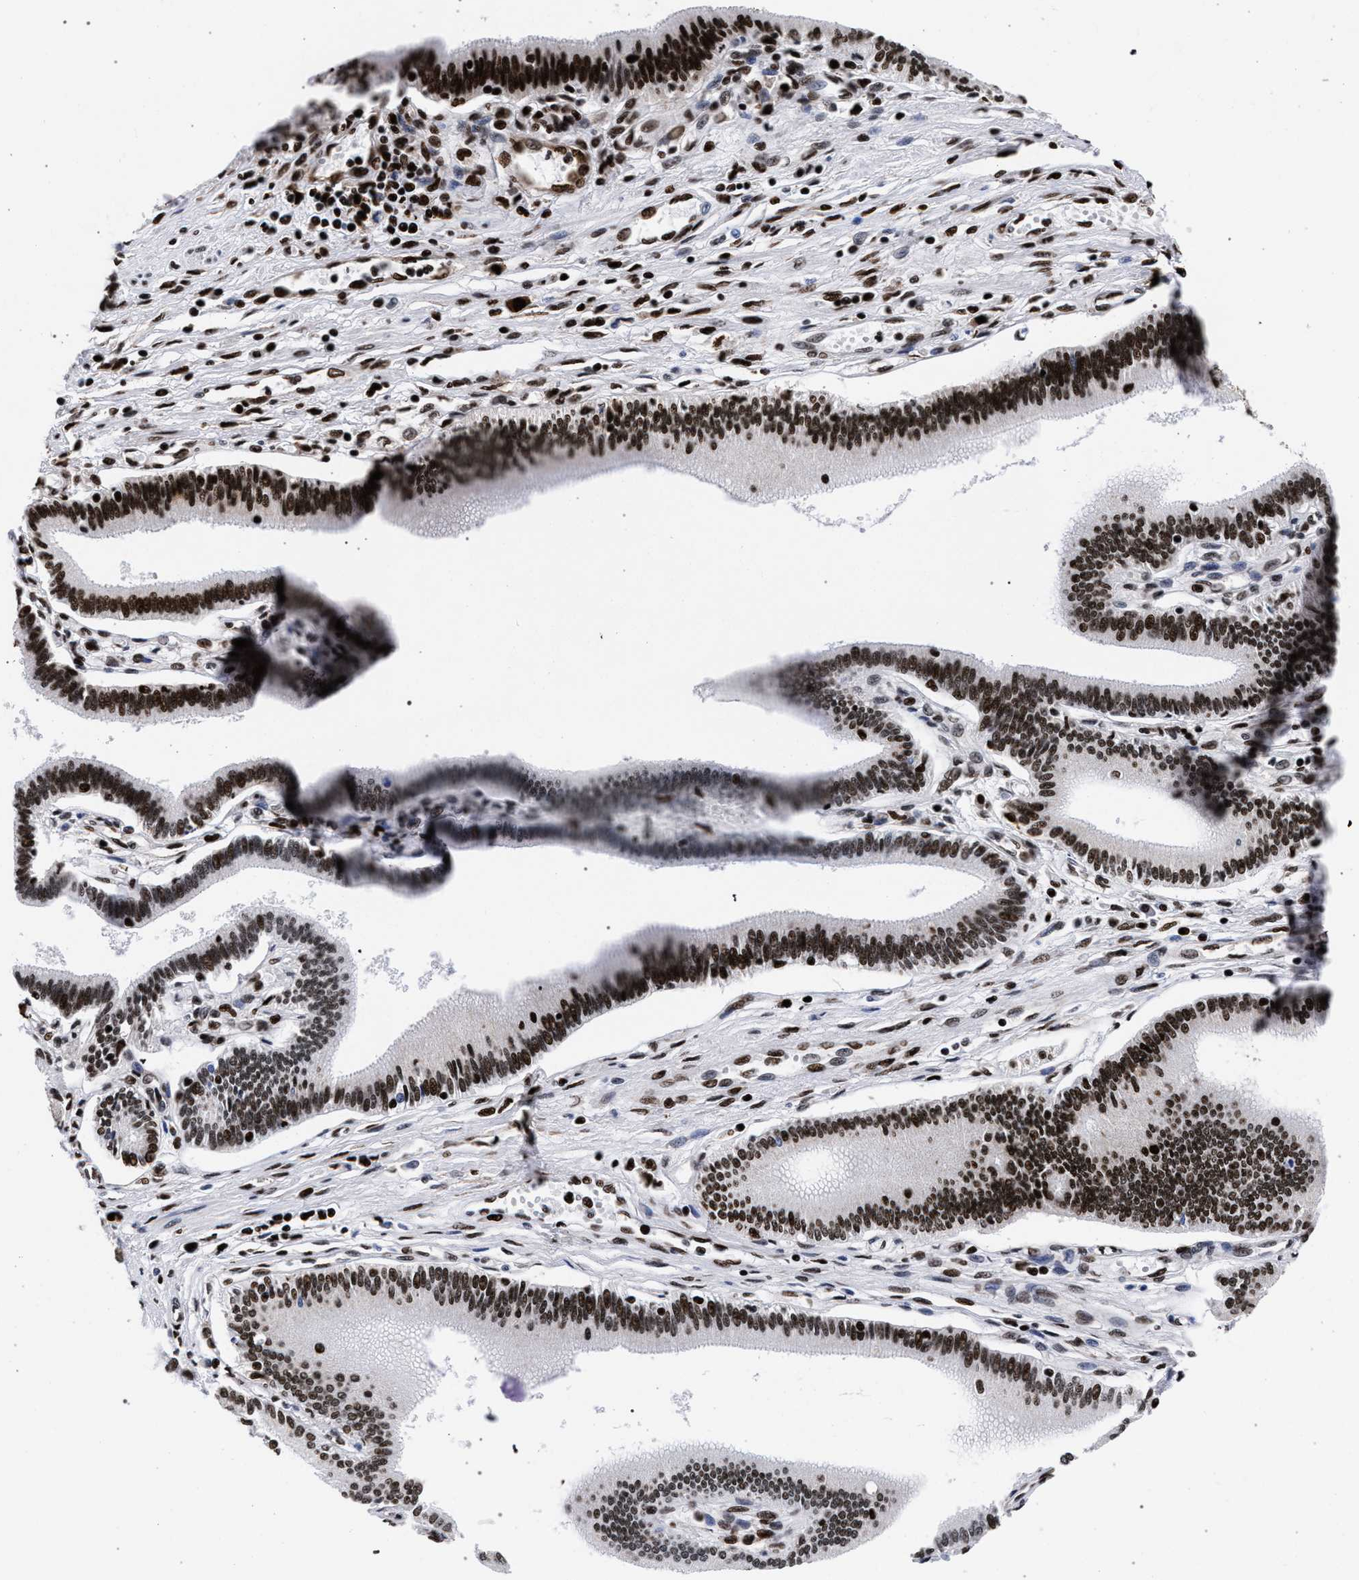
{"staining": {"intensity": "strong", "quantity": "25%-75%", "location": "nuclear"}, "tissue": "pancreatic cancer", "cell_type": "Tumor cells", "image_type": "cancer", "snomed": [{"axis": "morphology", "description": "Adenocarcinoma, NOS"}, {"axis": "topography", "description": "Pancreas"}], "caption": "Protein expression analysis of pancreatic cancer displays strong nuclear staining in about 25%-75% of tumor cells.", "gene": "HNRNPA1", "patient": {"sex": "male", "age": 56}}